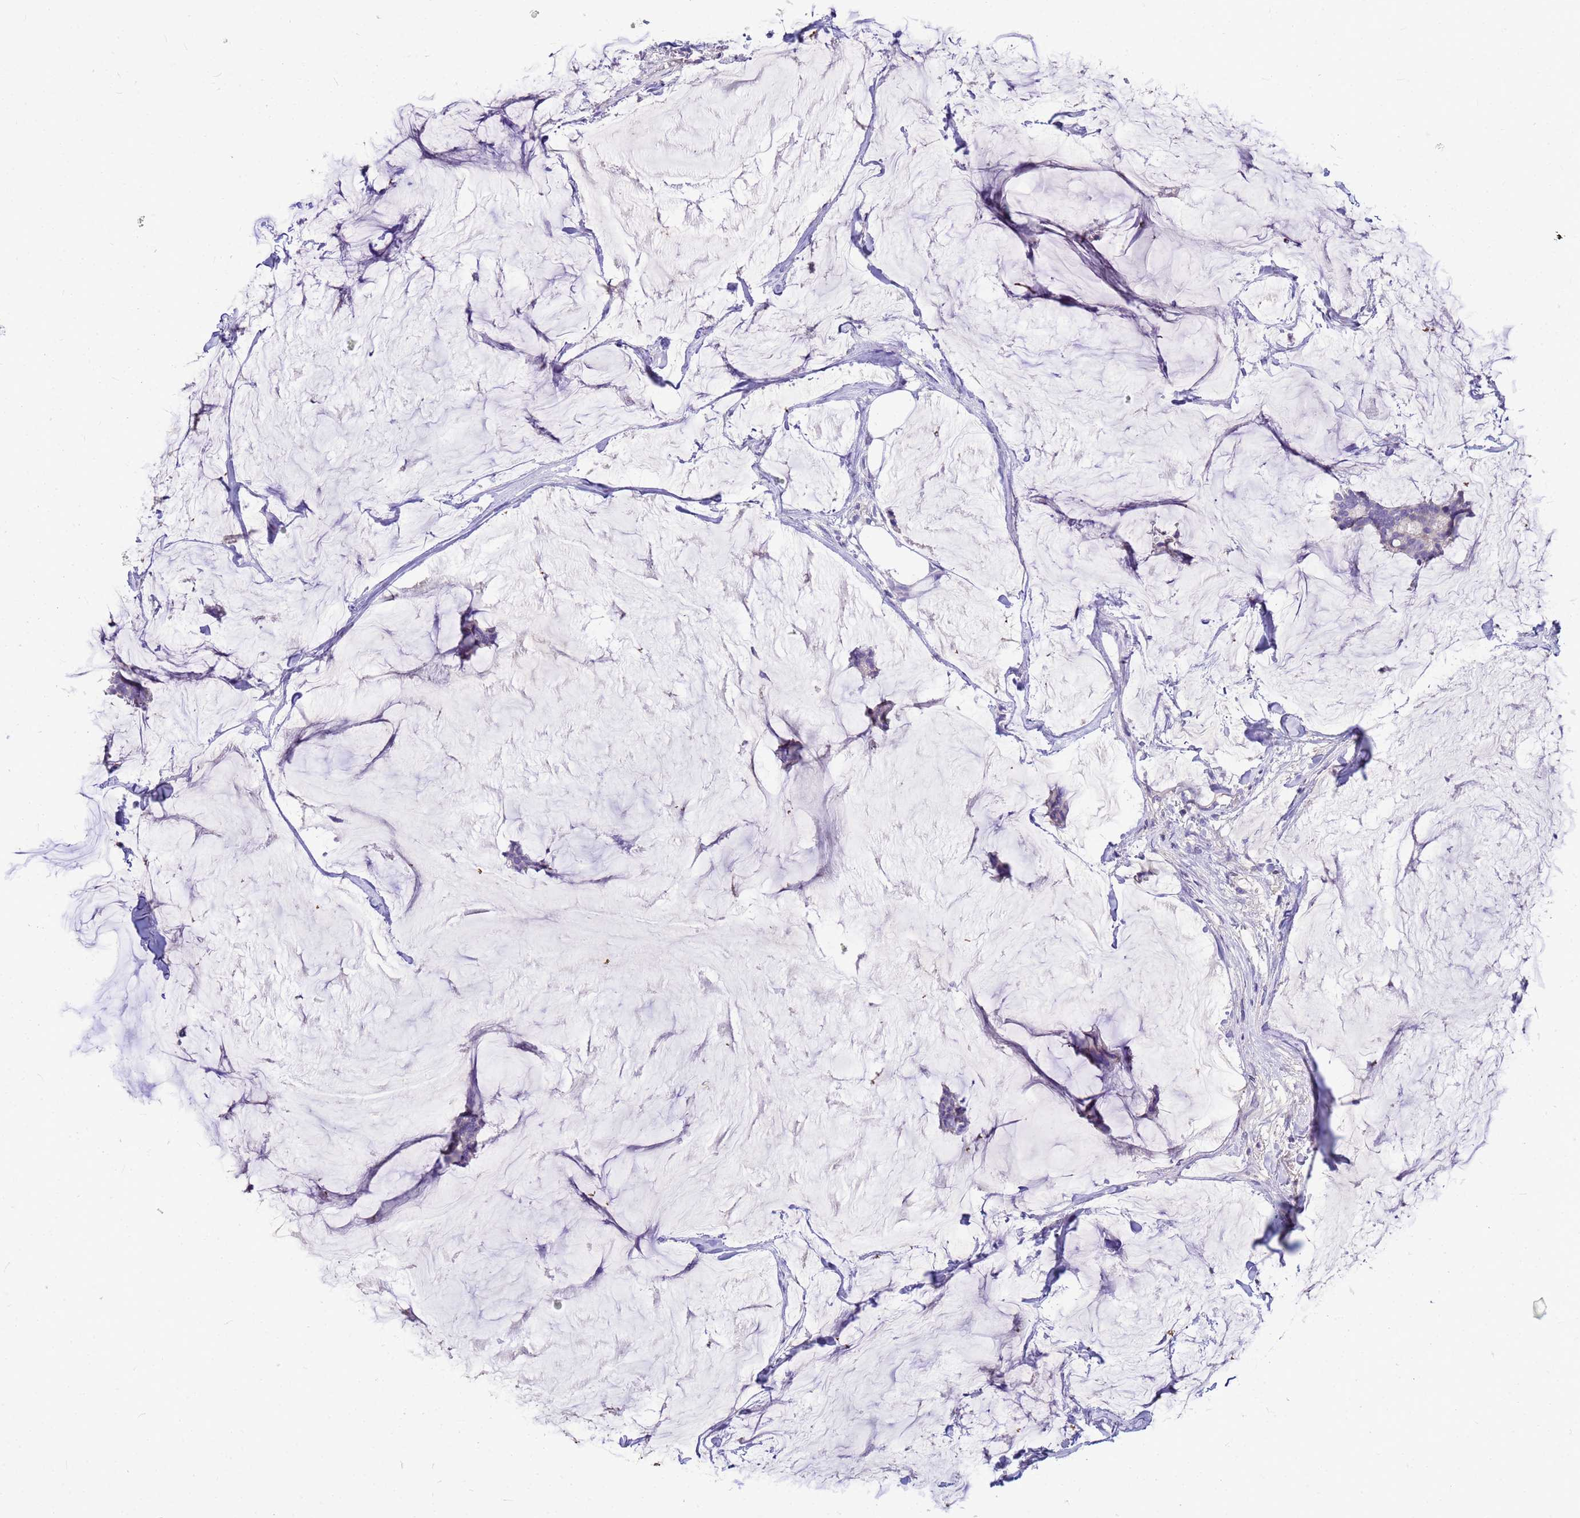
{"staining": {"intensity": "negative", "quantity": "none", "location": "none"}, "tissue": "breast cancer", "cell_type": "Tumor cells", "image_type": "cancer", "snomed": [{"axis": "morphology", "description": "Duct carcinoma"}, {"axis": "topography", "description": "Breast"}], "caption": "Tumor cells are negative for brown protein staining in breast intraductal carcinoma.", "gene": "DPRX", "patient": {"sex": "female", "age": 93}}